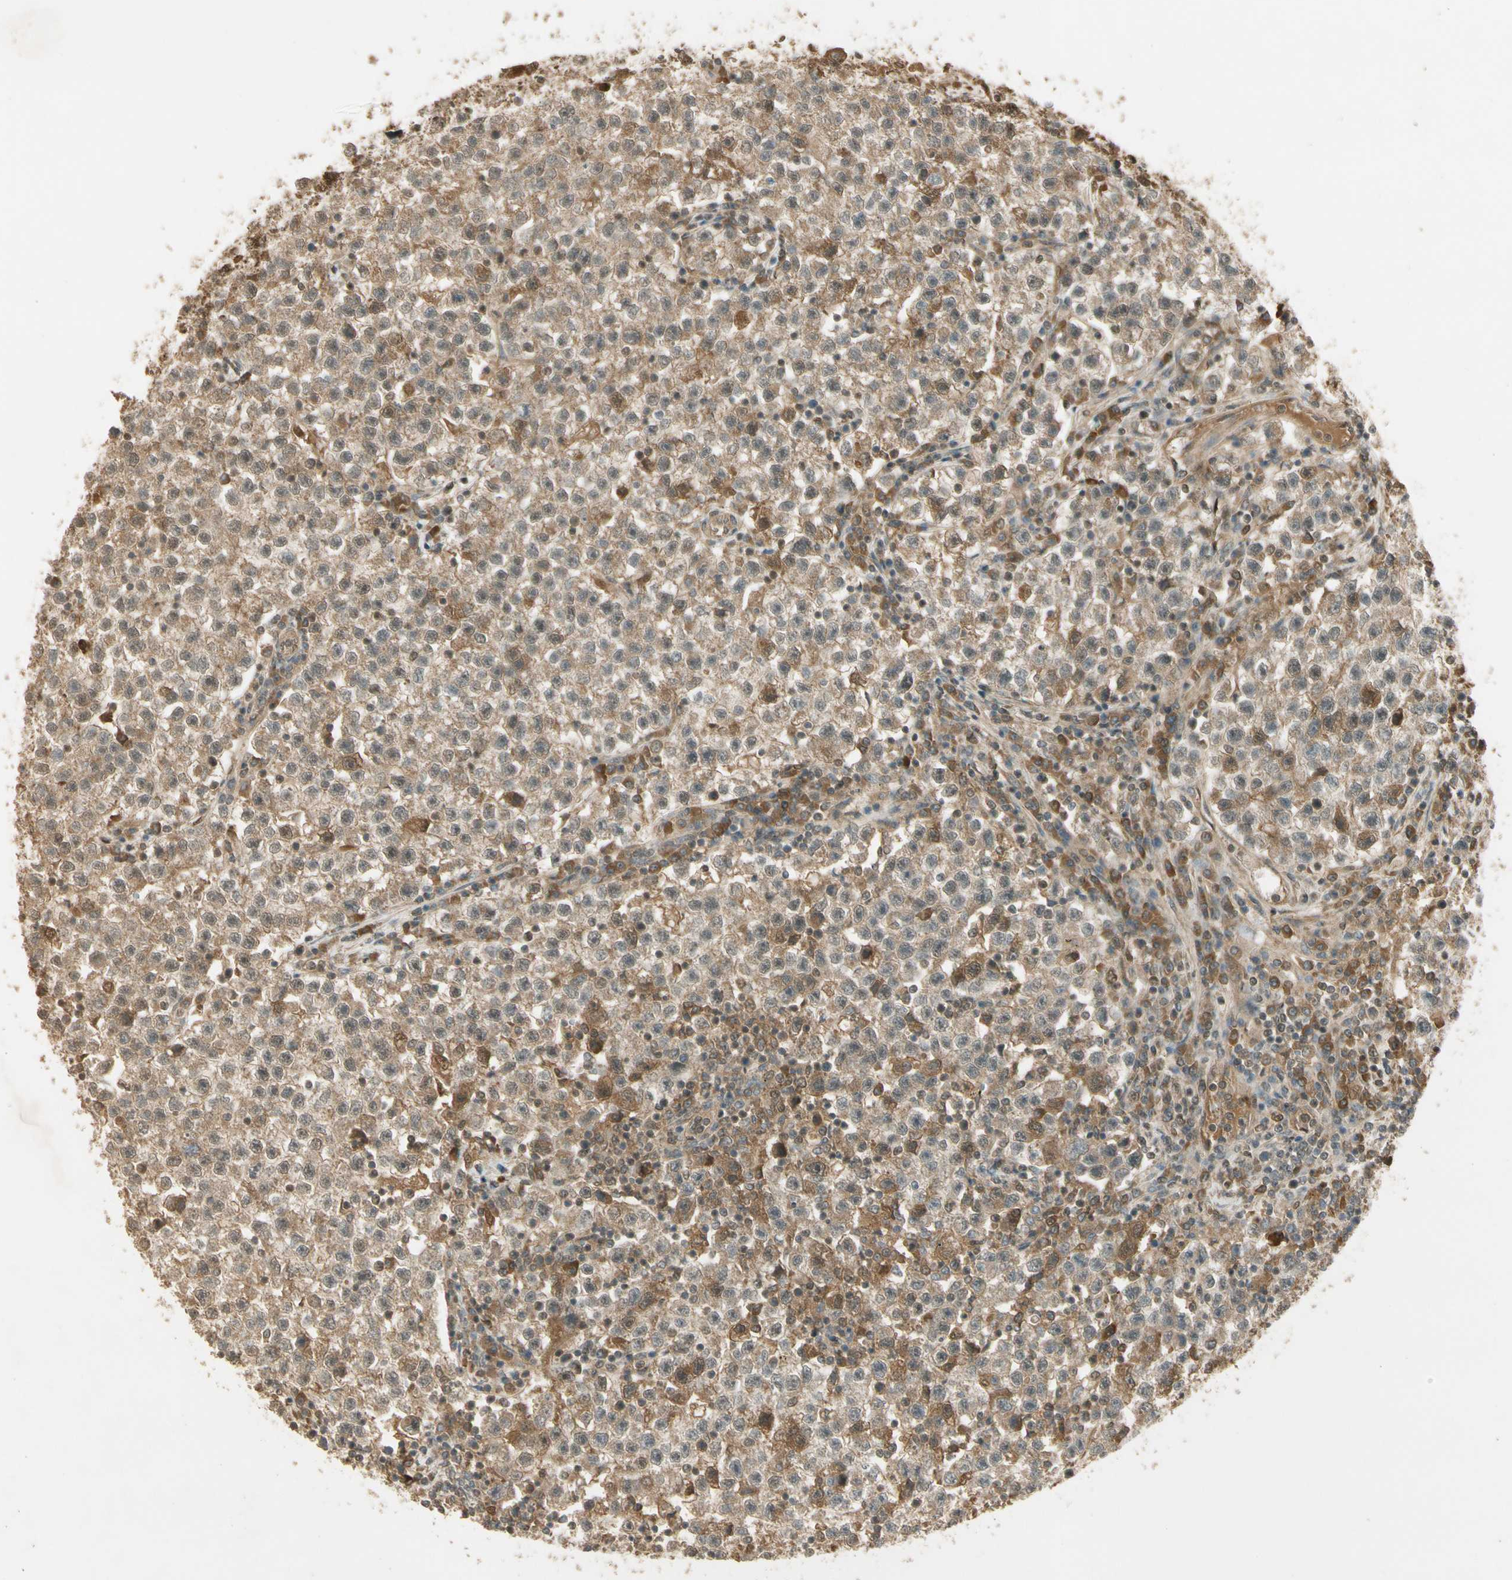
{"staining": {"intensity": "moderate", "quantity": "<25%", "location": "cytoplasmic/membranous"}, "tissue": "testis cancer", "cell_type": "Tumor cells", "image_type": "cancer", "snomed": [{"axis": "morphology", "description": "Seminoma, NOS"}, {"axis": "topography", "description": "Testis"}], "caption": "Moderate cytoplasmic/membranous protein staining is present in approximately <25% of tumor cells in testis seminoma. The staining was performed using DAB, with brown indicating positive protein expression. Nuclei are stained blue with hematoxylin.", "gene": "GMEB2", "patient": {"sex": "male", "age": 22}}